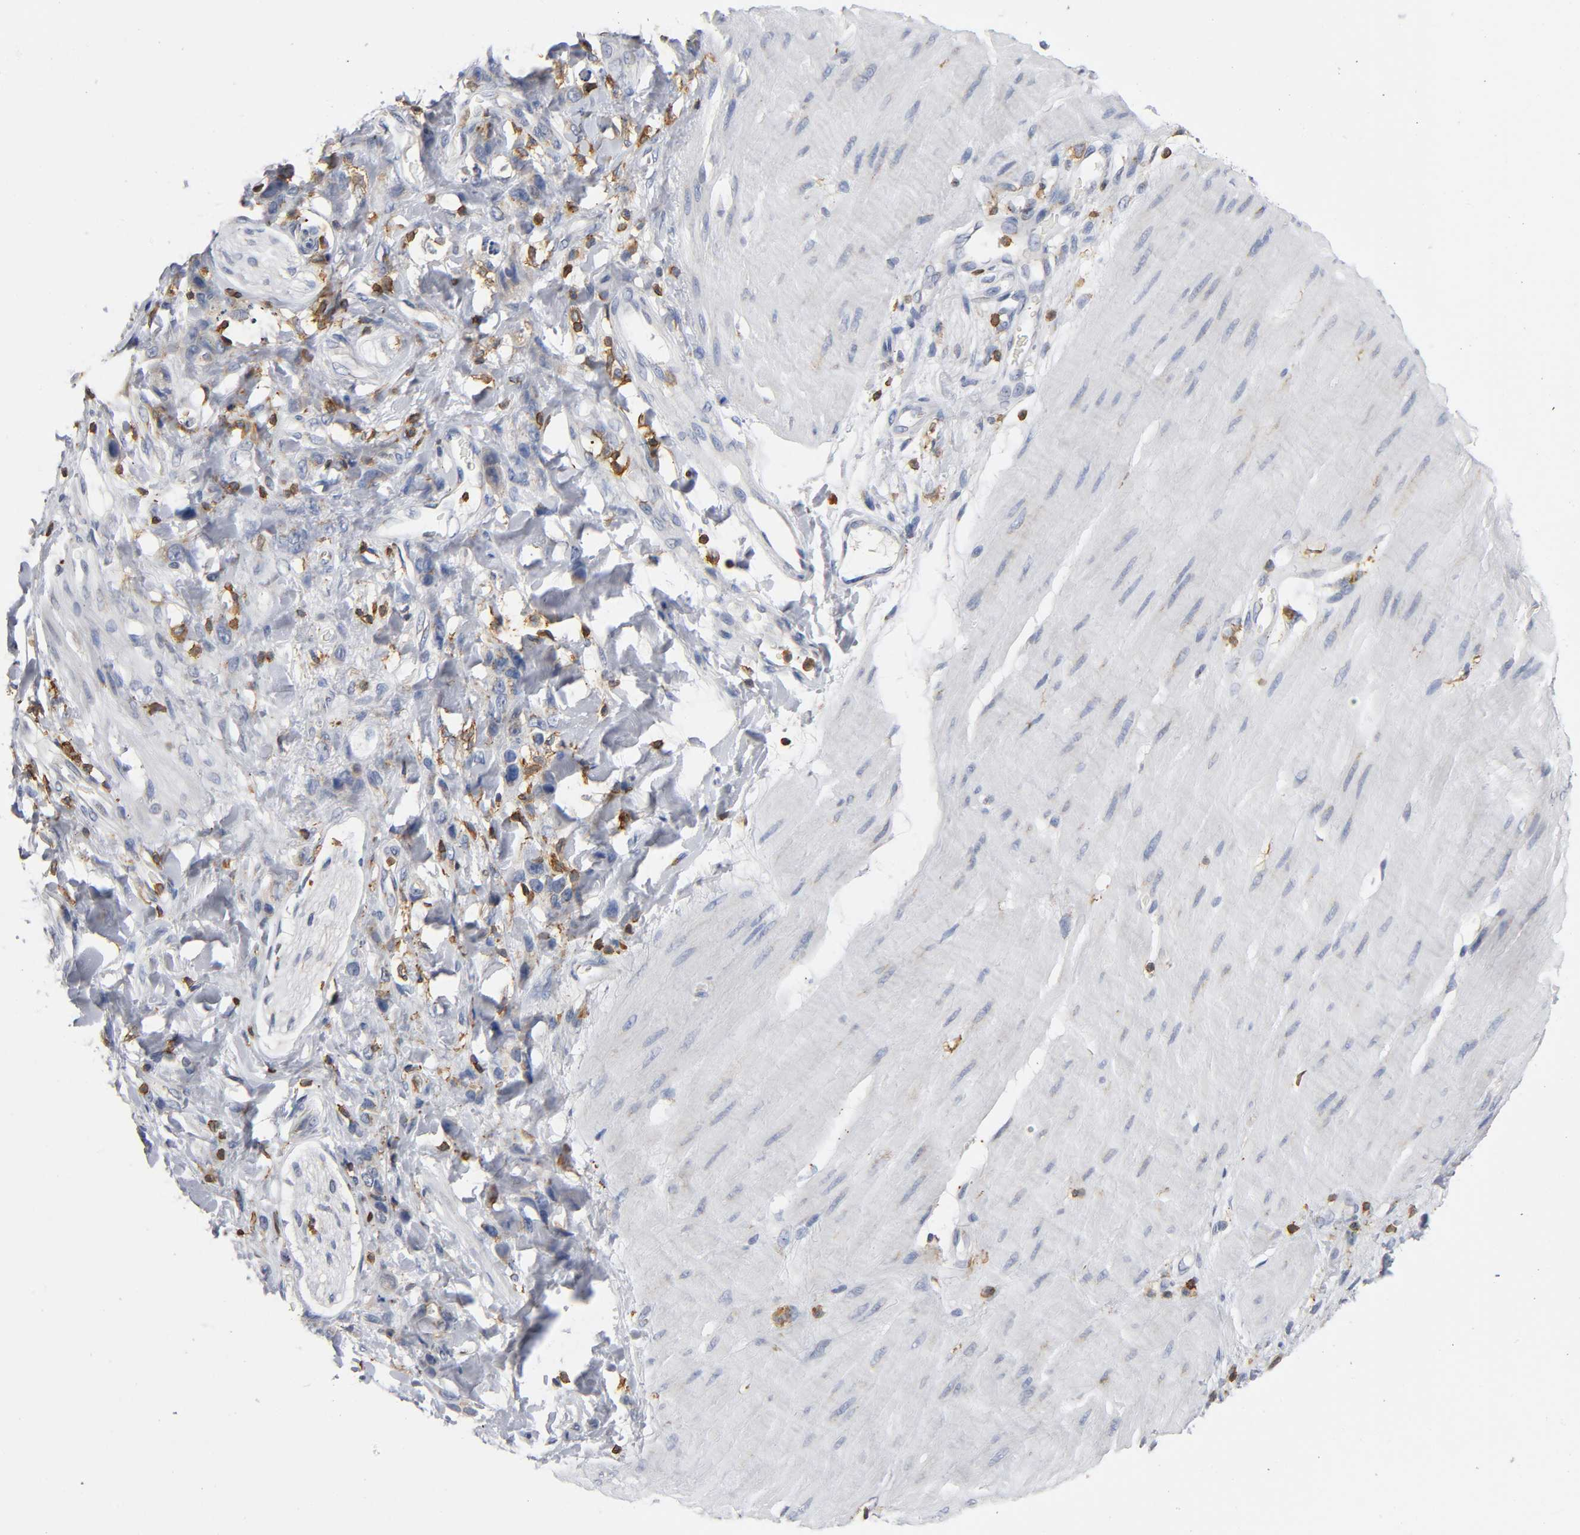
{"staining": {"intensity": "moderate", "quantity": "25%-75%", "location": "cytoplasmic/membranous"}, "tissue": "stomach cancer", "cell_type": "Tumor cells", "image_type": "cancer", "snomed": [{"axis": "morphology", "description": "Adenocarcinoma, NOS"}, {"axis": "topography", "description": "Stomach"}], "caption": "Stomach adenocarcinoma stained for a protein exhibits moderate cytoplasmic/membranous positivity in tumor cells. (DAB = brown stain, brightfield microscopy at high magnification).", "gene": "CAPN10", "patient": {"sex": "male", "age": 82}}